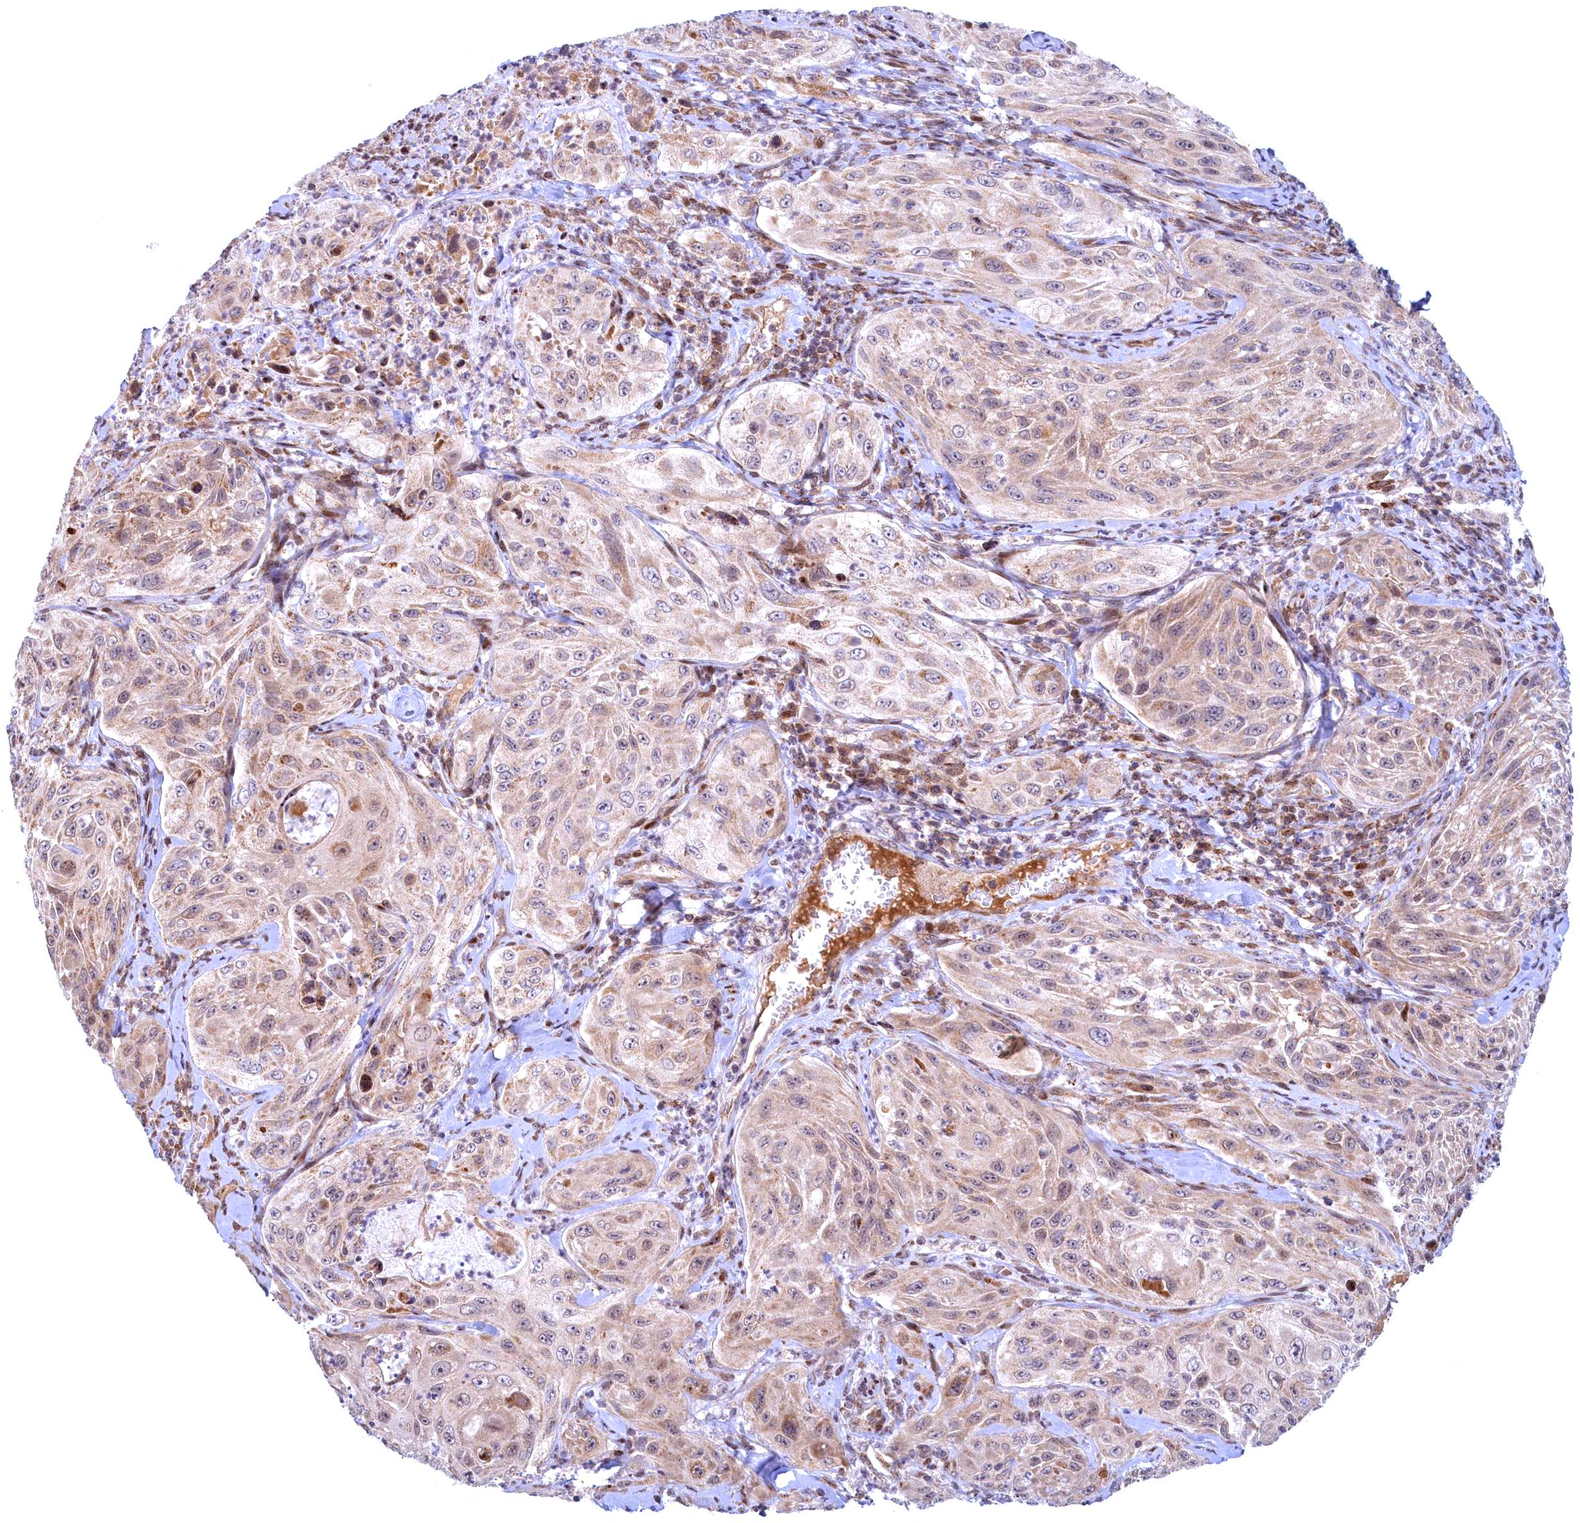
{"staining": {"intensity": "weak", "quantity": ">75%", "location": "cytoplasmic/membranous,nuclear"}, "tissue": "cervical cancer", "cell_type": "Tumor cells", "image_type": "cancer", "snomed": [{"axis": "morphology", "description": "Squamous cell carcinoma, NOS"}, {"axis": "topography", "description": "Cervix"}], "caption": "Squamous cell carcinoma (cervical) stained with a protein marker displays weak staining in tumor cells.", "gene": "PLA2G10", "patient": {"sex": "female", "age": 42}}